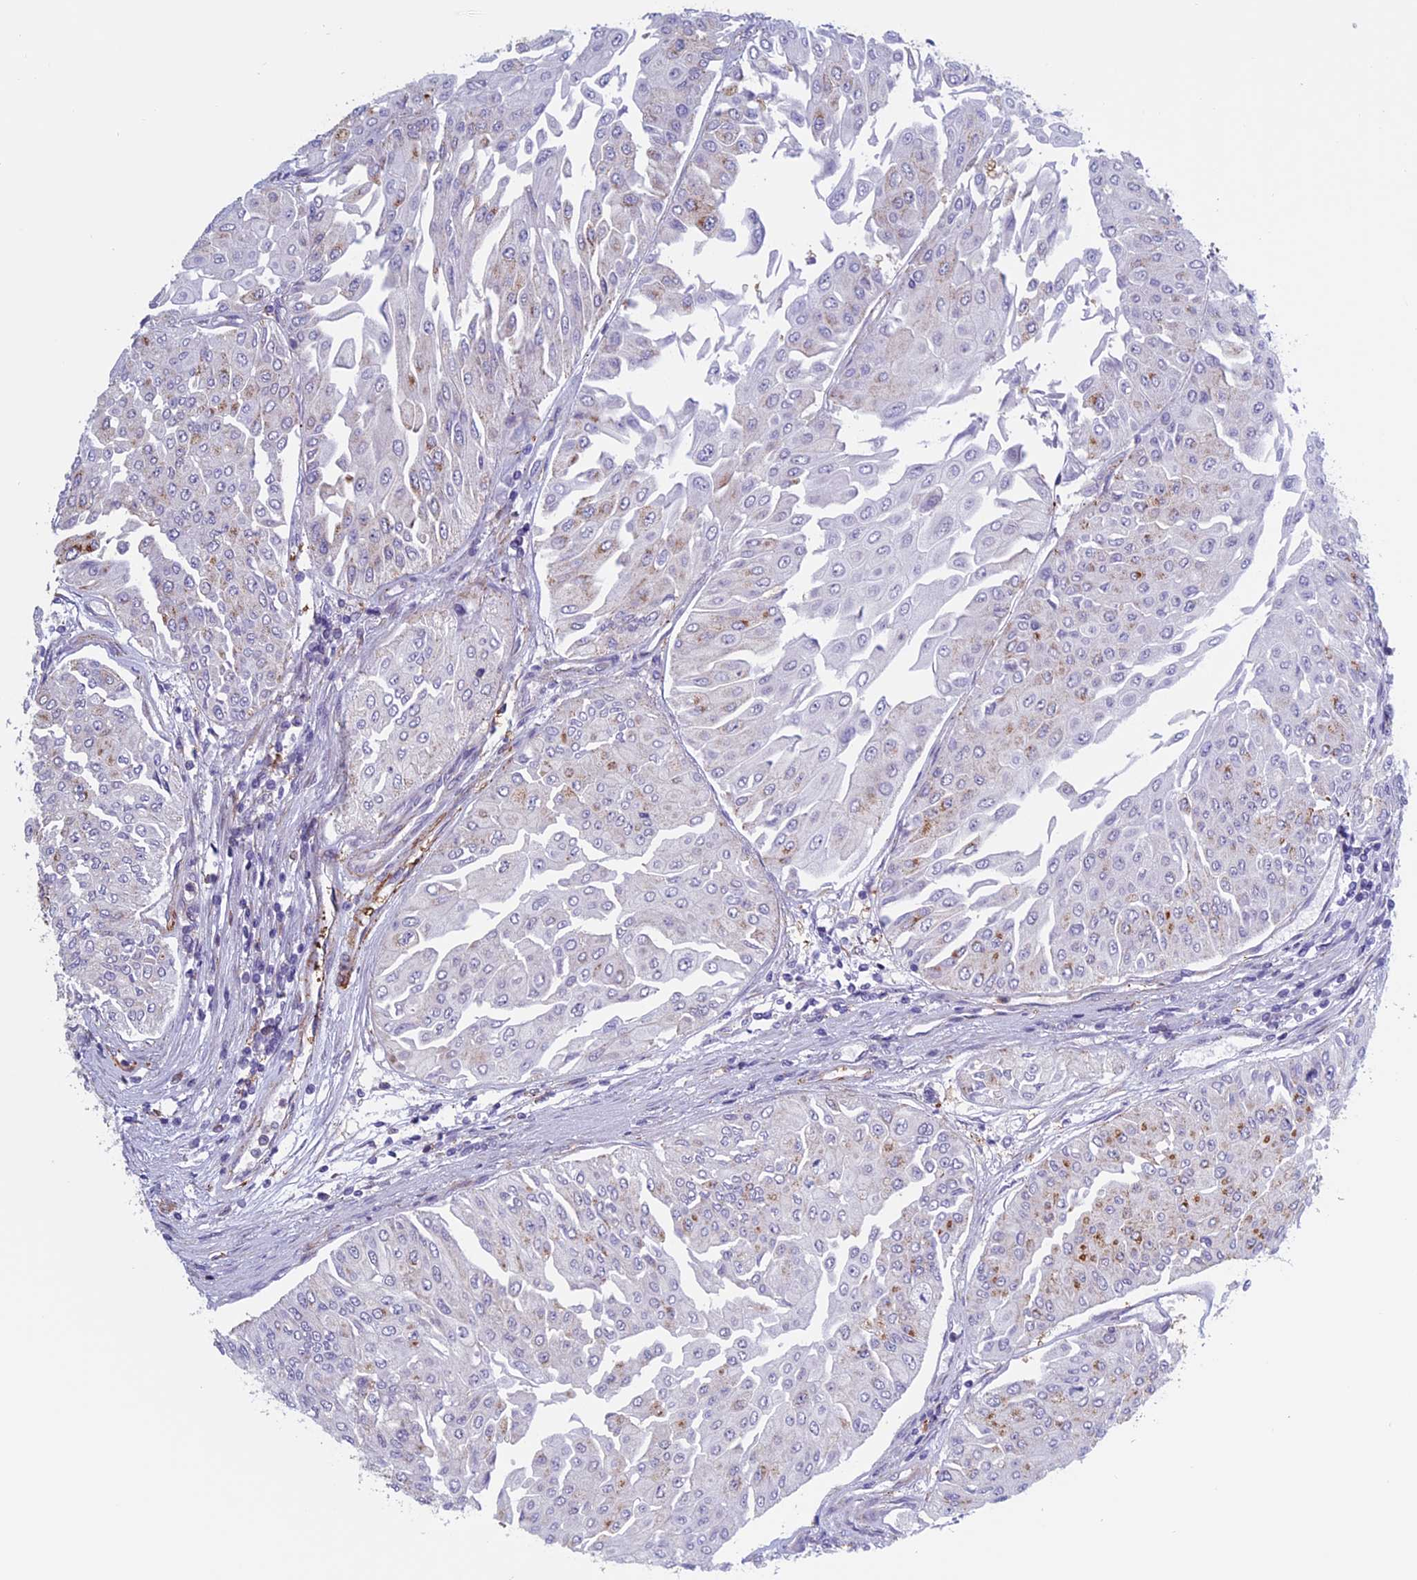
{"staining": {"intensity": "moderate", "quantity": "<25%", "location": "cytoplasmic/membranous"}, "tissue": "urothelial cancer", "cell_type": "Tumor cells", "image_type": "cancer", "snomed": [{"axis": "morphology", "description": "Urothelial carcinoma, Low grade"}, {"axis": "topography", "description": "Urinary bladder"}], "caption": "Immunohistochemistry (DAB) staining of urothelial cancer exhibits moderate cytoplasmic/membranous protein expression in about <25% of tumor cells.", "gene": "ANGPTL2", "patient": {"sex": "male", "age": 67}}